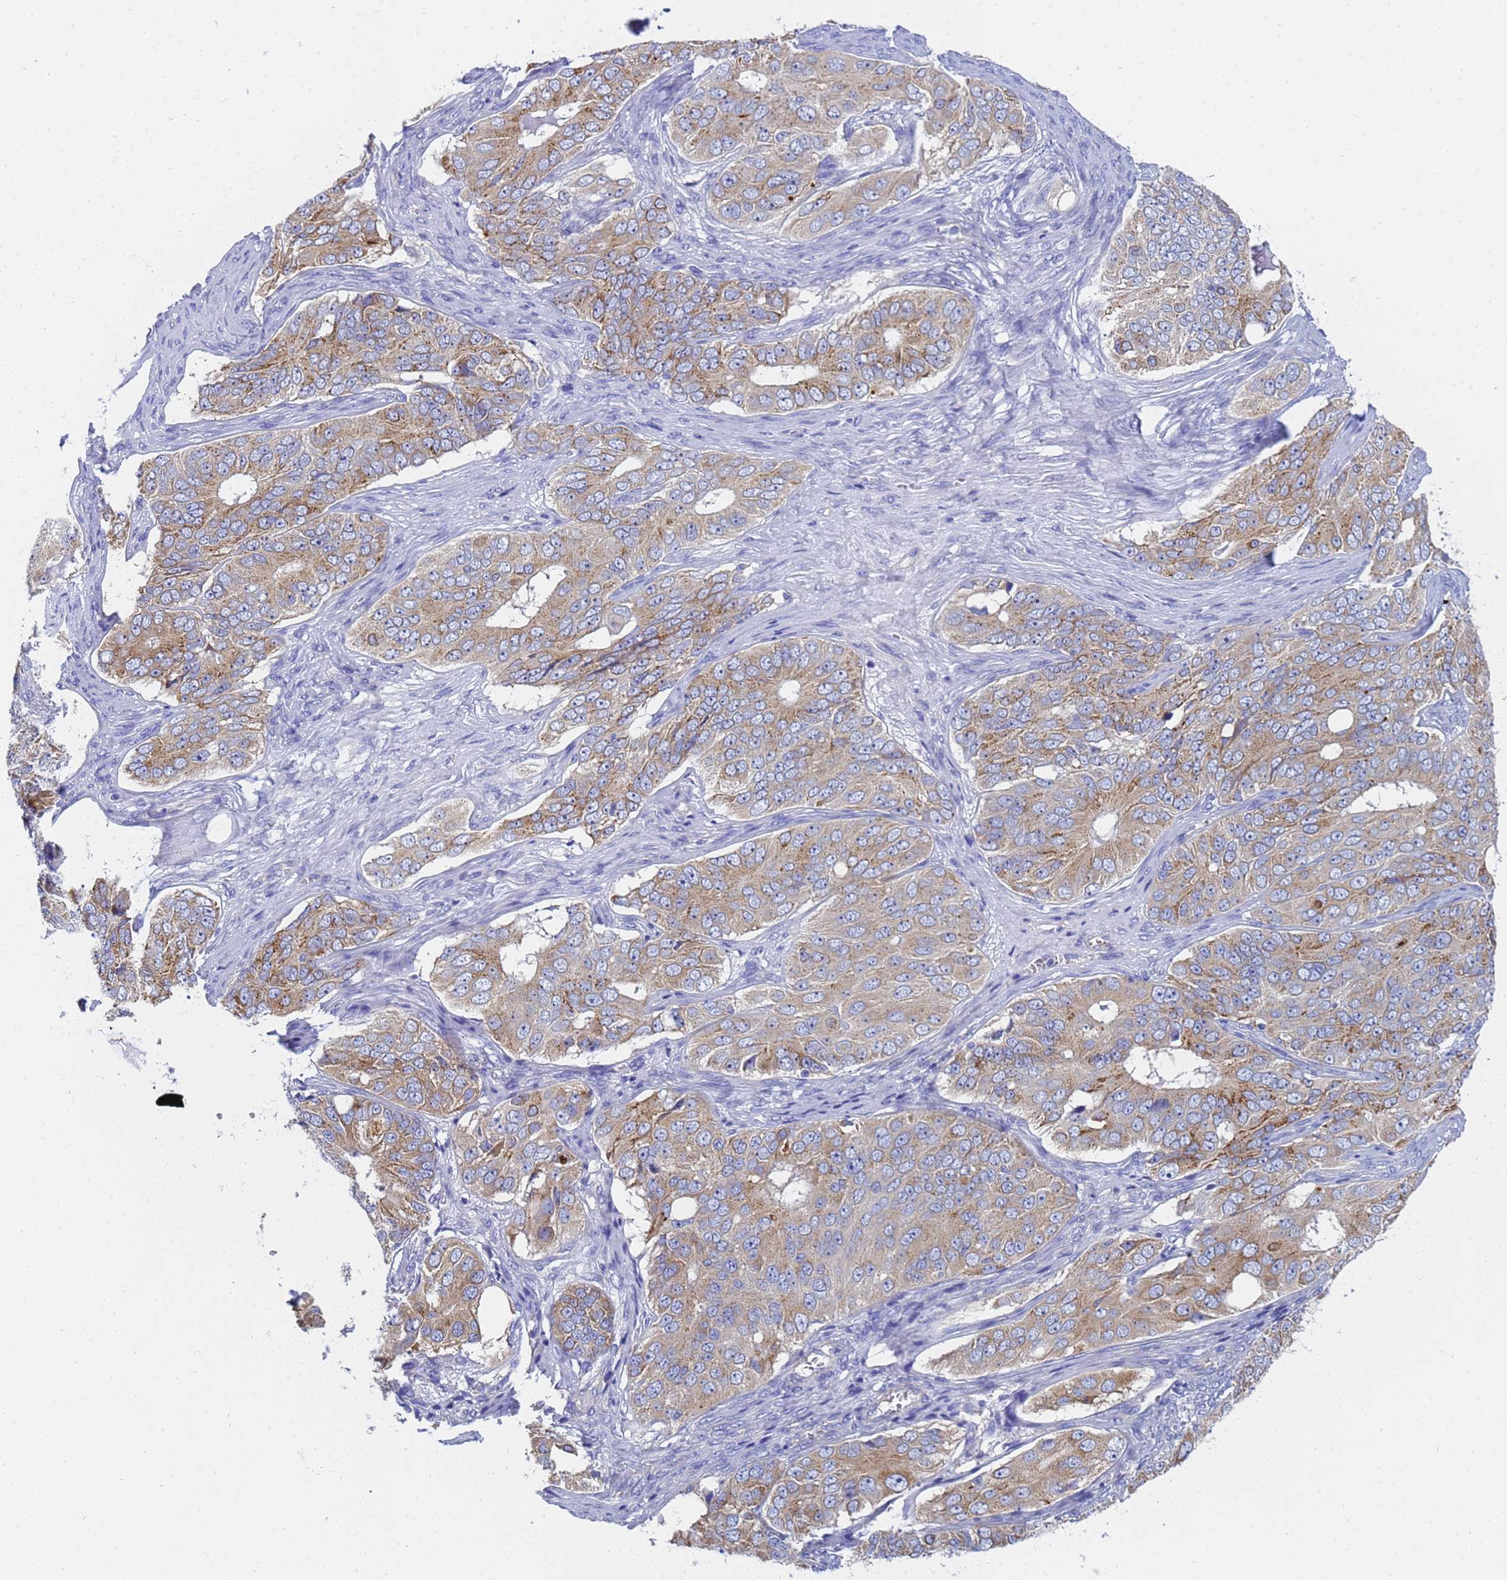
{"staining": {"intensity": "moderate", "quantity": ">75%", "location": "cytoplasmic/membranous"}, "tissue": "ovarian cancer", "cell_type": "Tumor cells", "image_type": "cancer", "snomed": [{"axis": "morphology", "description": "Carcinoma, endometroid"}, {"axis": "topography", "description": "Ovary"}], "caption": "Immunohistochemical staining of human endometroid carcinoma (ovarian) displays moderate cytoplasmic/membranous protein positivity in about >75% of tumor cells.", "gene": "TM4SF4", "patient": {"sex": "female", "age": 51}}